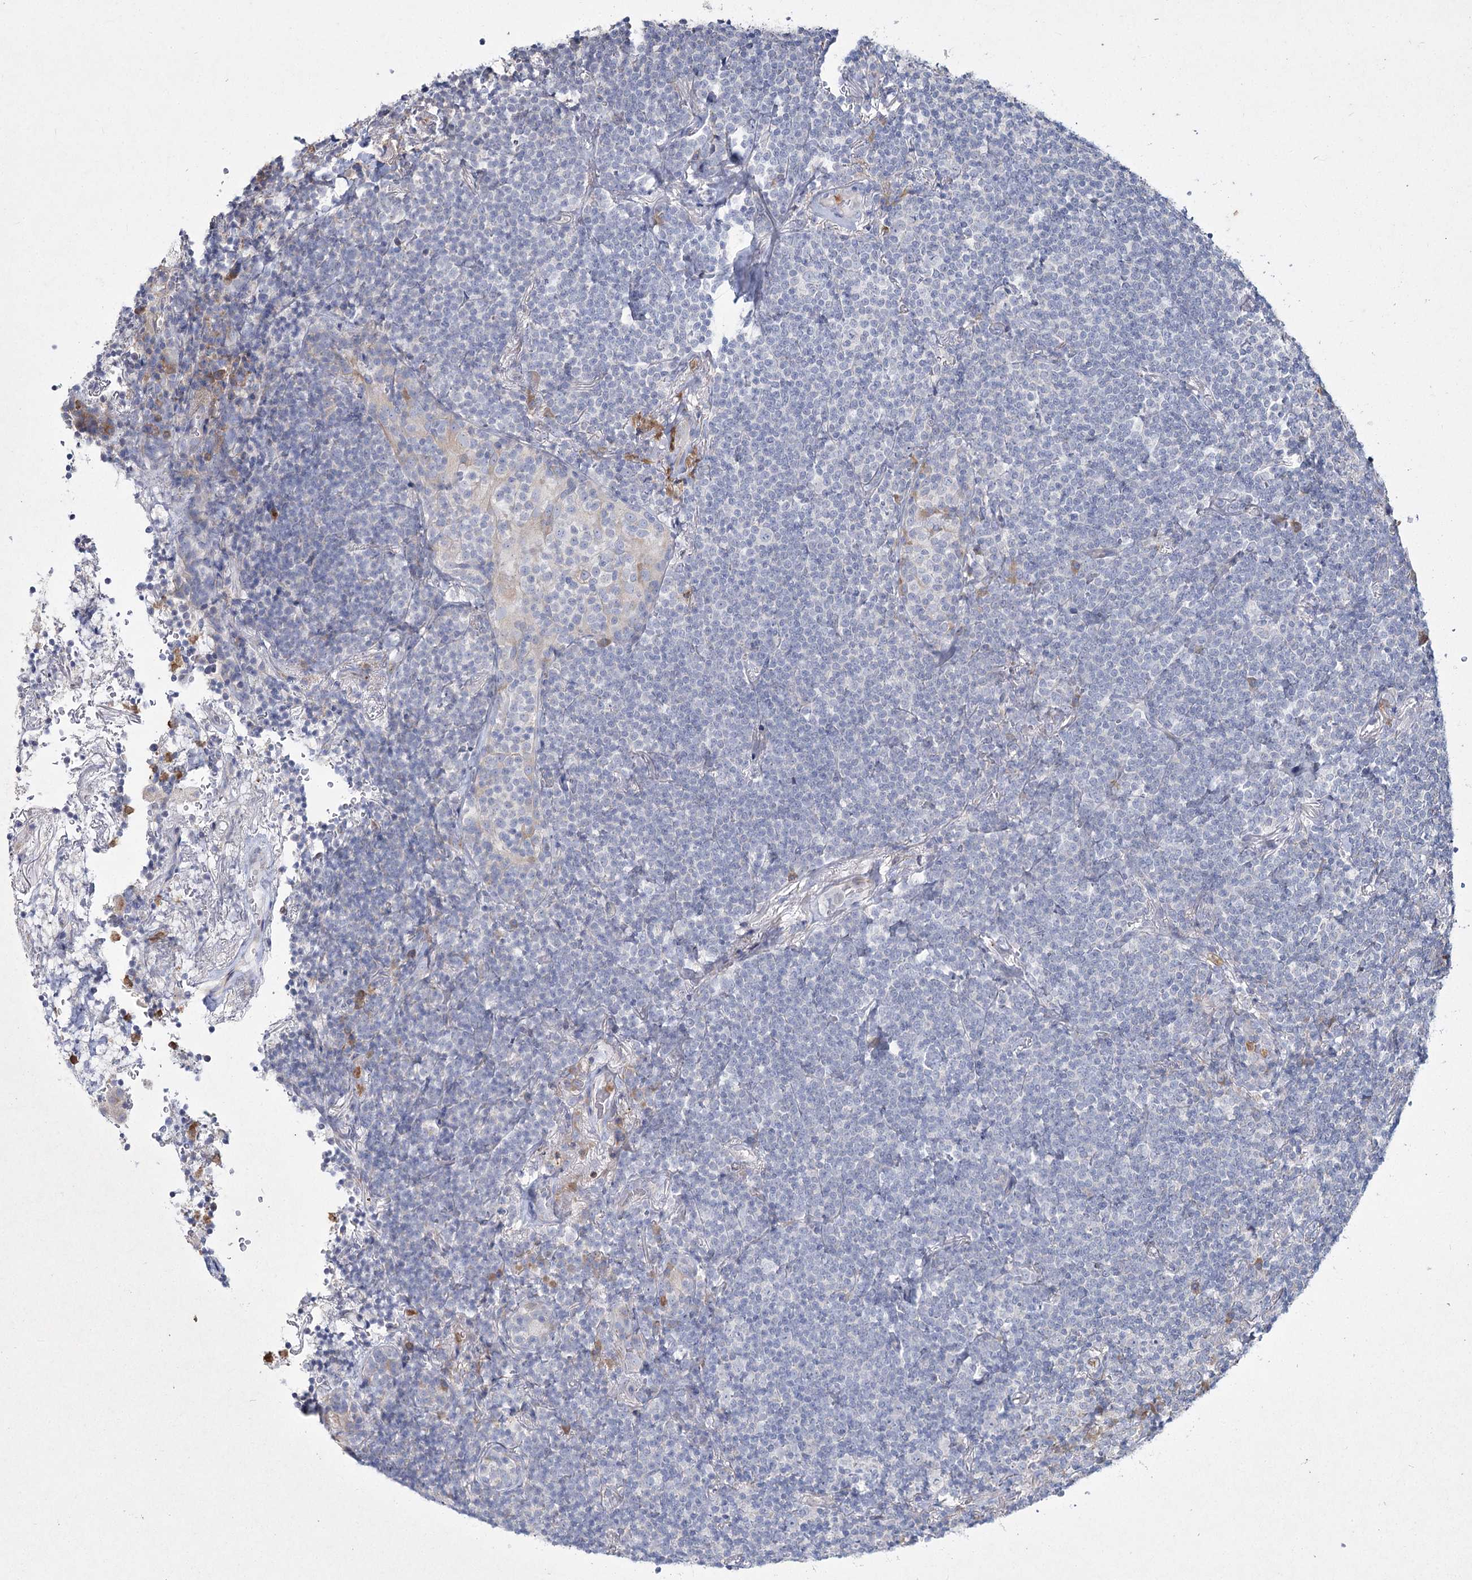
{"staining": {"intensity": "negative", "quantity": "none", "location": "none"}, "tissue": "lymphoma", "cell_type": "Tumor cells", "image_type": "cancer", "snomed": [{"axis": "morphology", "description": "Malignant lymphoma, non-Hodgkin's type, Low grade"}, {"axis": "topography", "description": "Lung"}], "caption": "The histopathology image displays no significant positivity in tumor cells of malignant lymphoma, non-Hodgkin's type (low-grade).", "gene": "NIPAL4", "patient": {"sex": "female", "age": 71}}